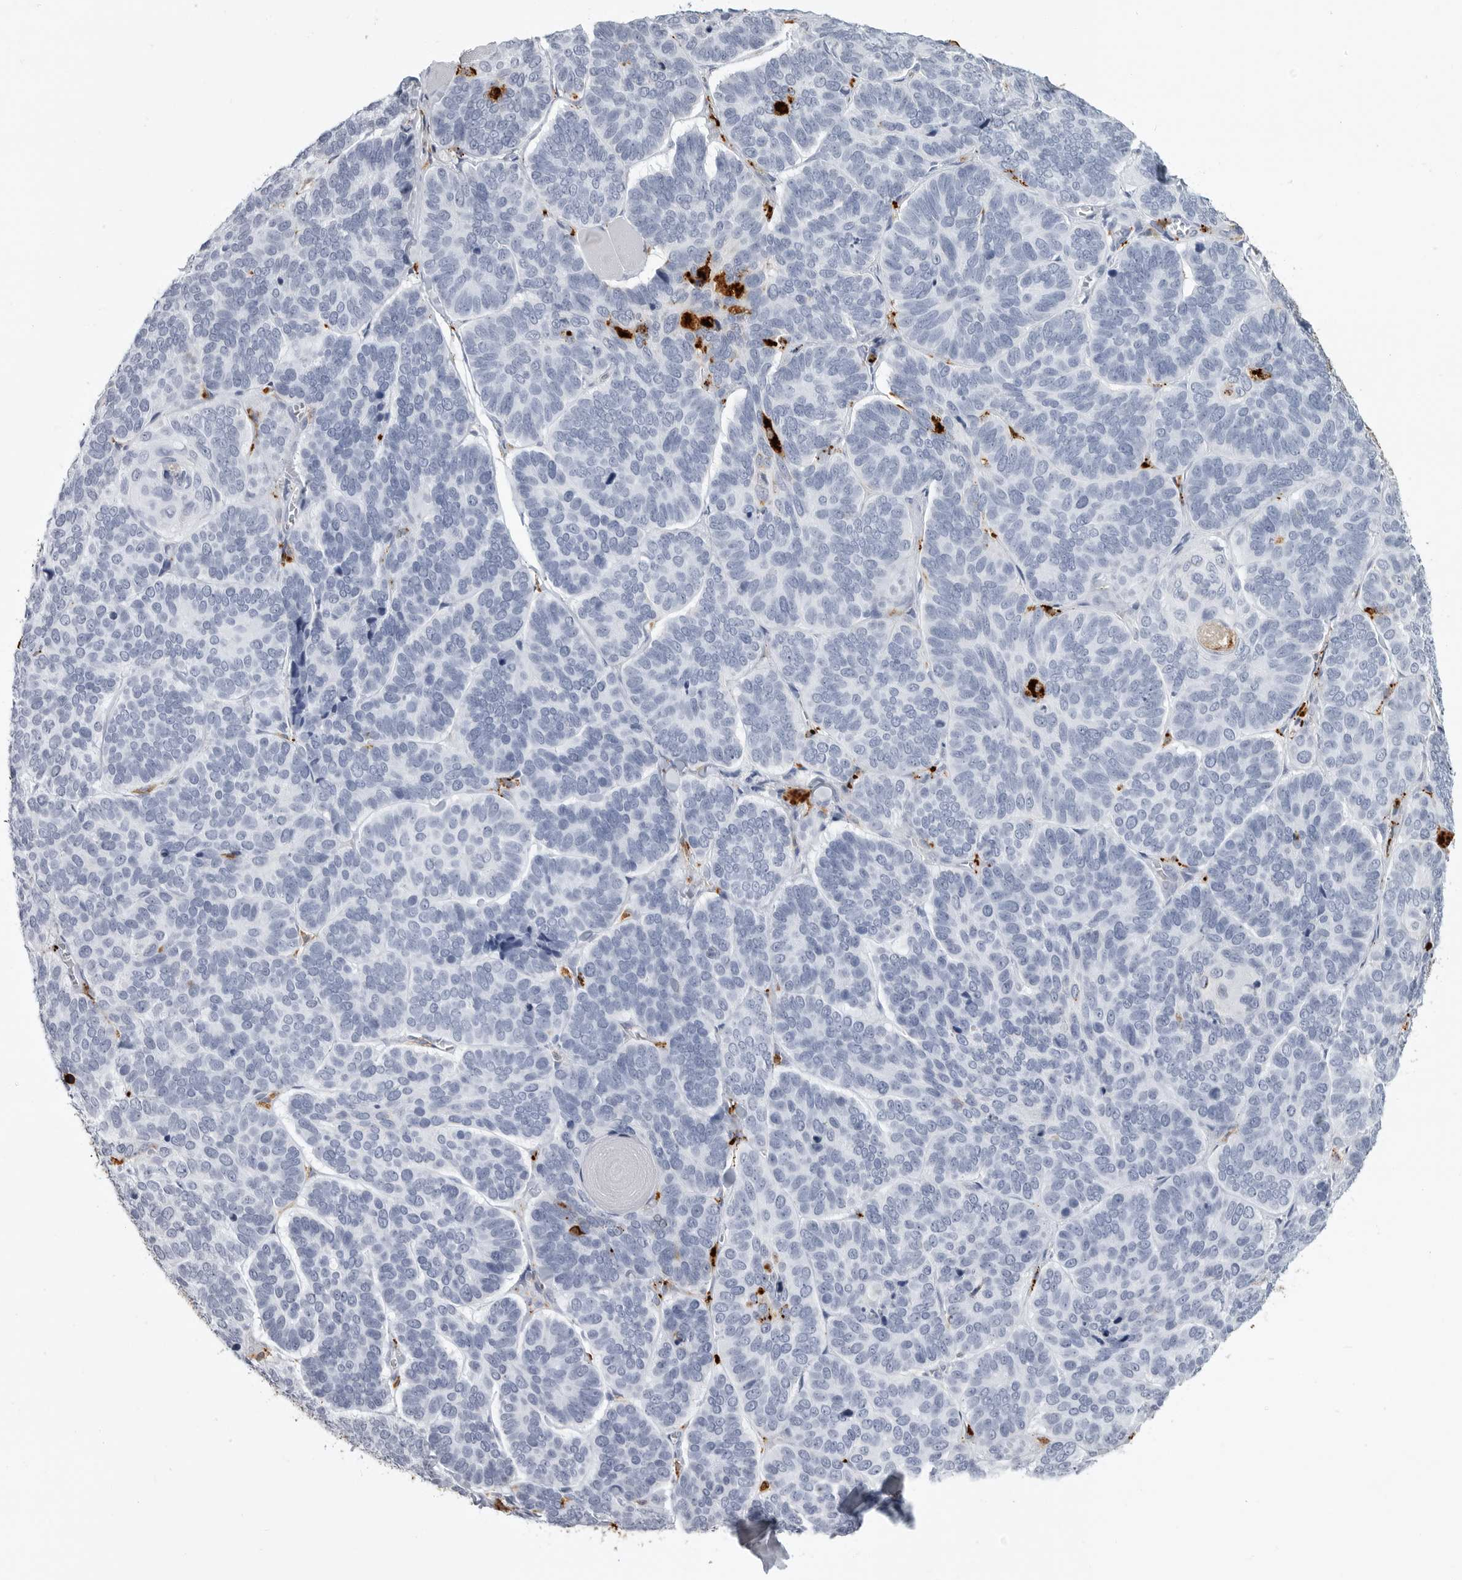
{"staining": {"intensity": "negative", "quantity": "none", "location": "none"}, "tissue": "skin cancer", "cell_type": "Tumor cells", "image_type": "cancer", "snomed": [{"axis": "morphology", "description": "Basal cell carcinoma"}, {"axis": "topography", "description": "Skin"}], "caption": "Human skin cancer (basal cell carcinoma) stained for a protein using IHC shows no staining in tumor cells.", "gene": "IFI30", "patient": {"sex": "male", "age": 62}}